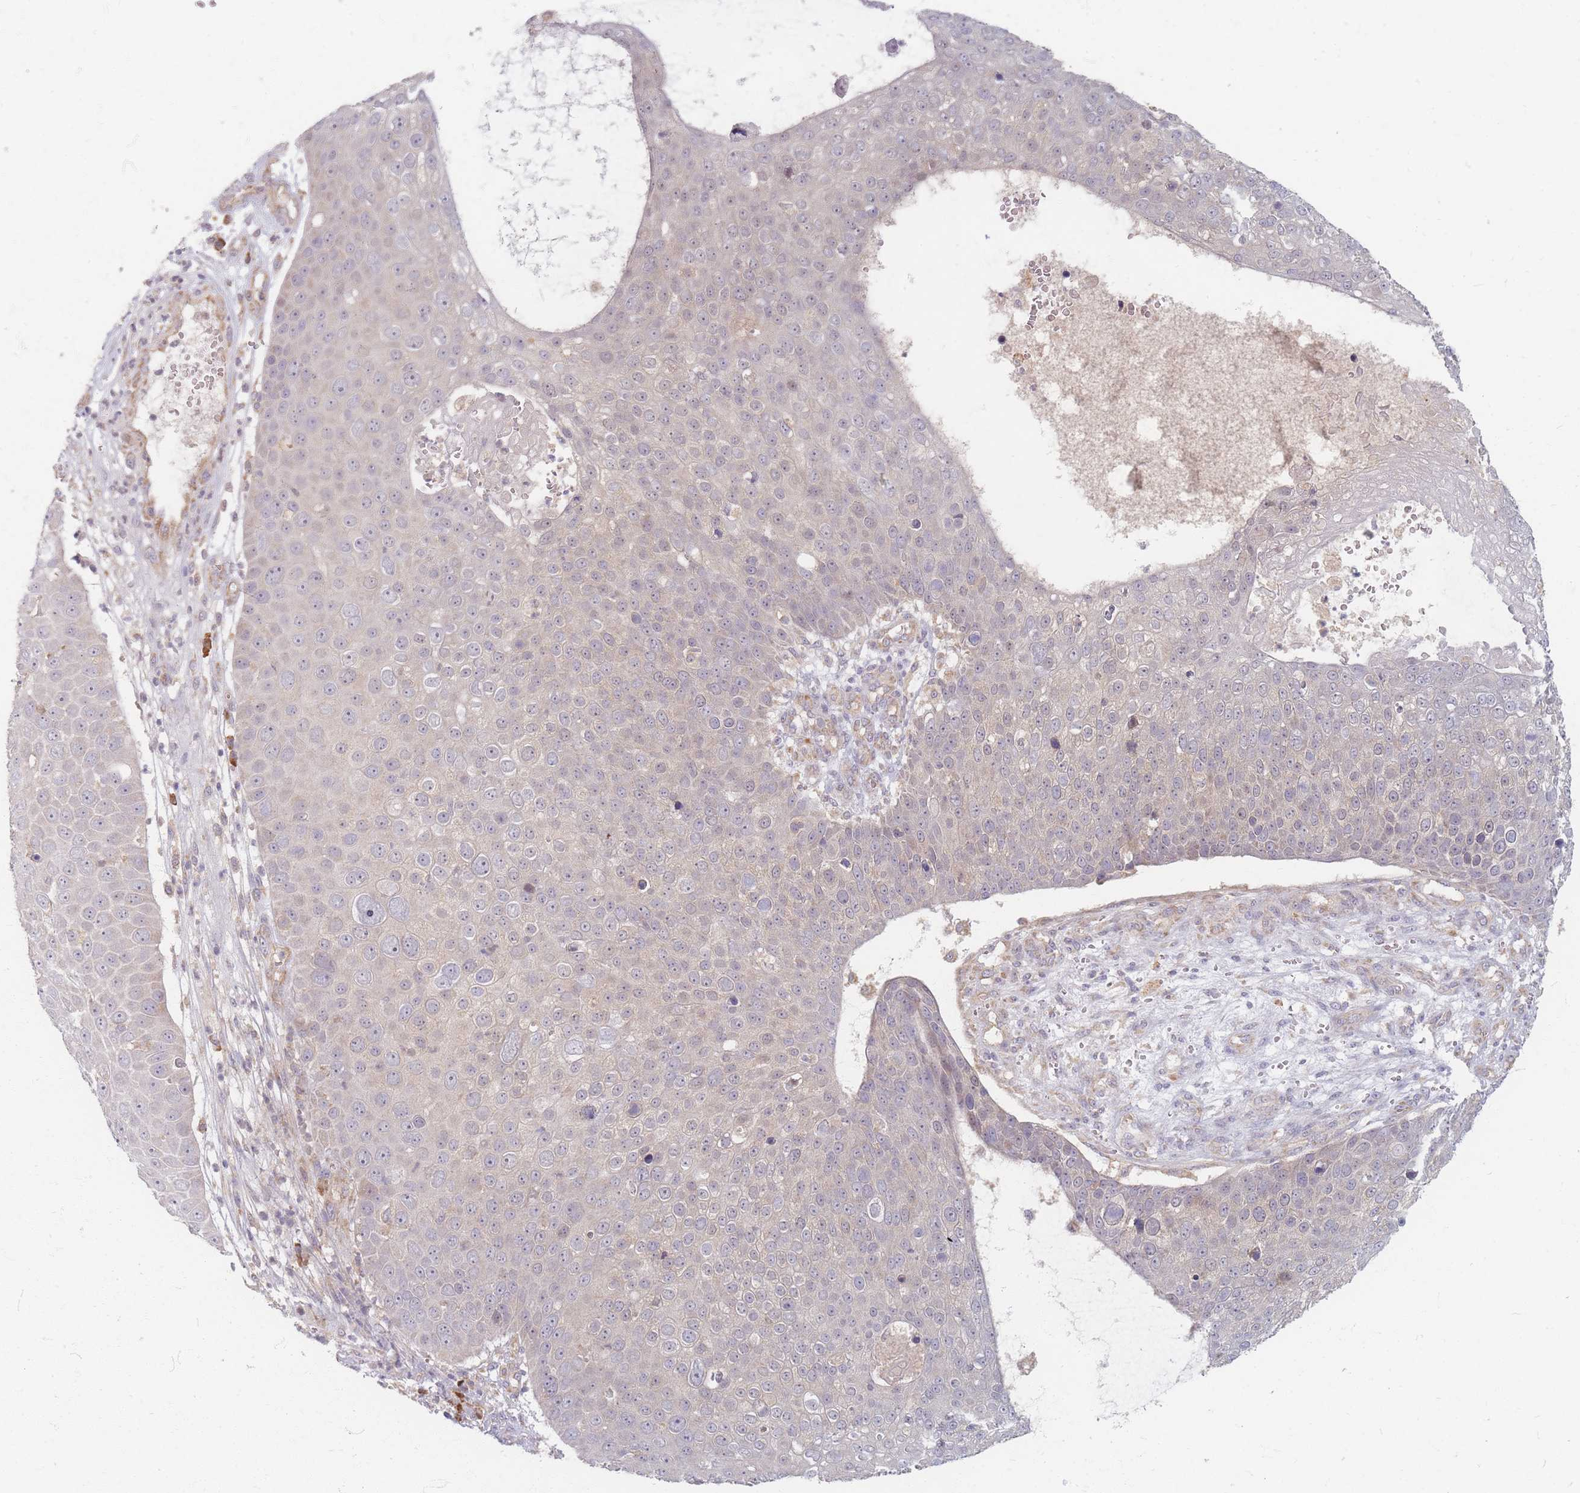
{"staining": {"intensity": "negative", "quantity": "none", "location": "none"}, "tissue": "skin cancer", "cell_type": "Tumor cells", "image_type": "cancer", "snomed": [{"axis": "morphology", "description": "Squamous cell carcinoma, NOS"}, {"axis": "topography", "description": "Skin"}], "caption": "A high-resolution histopathology image shows IHC staining of skin squamous cell carcinoma, which demonstrates no significant positivity in tumor cells. (DAB (3,3'-diaminobenzidine) immunohistochemistry with hematoxylin counter stain).", "gene": "SMIM14", "patient": {"sex": "male", "age": 71}}